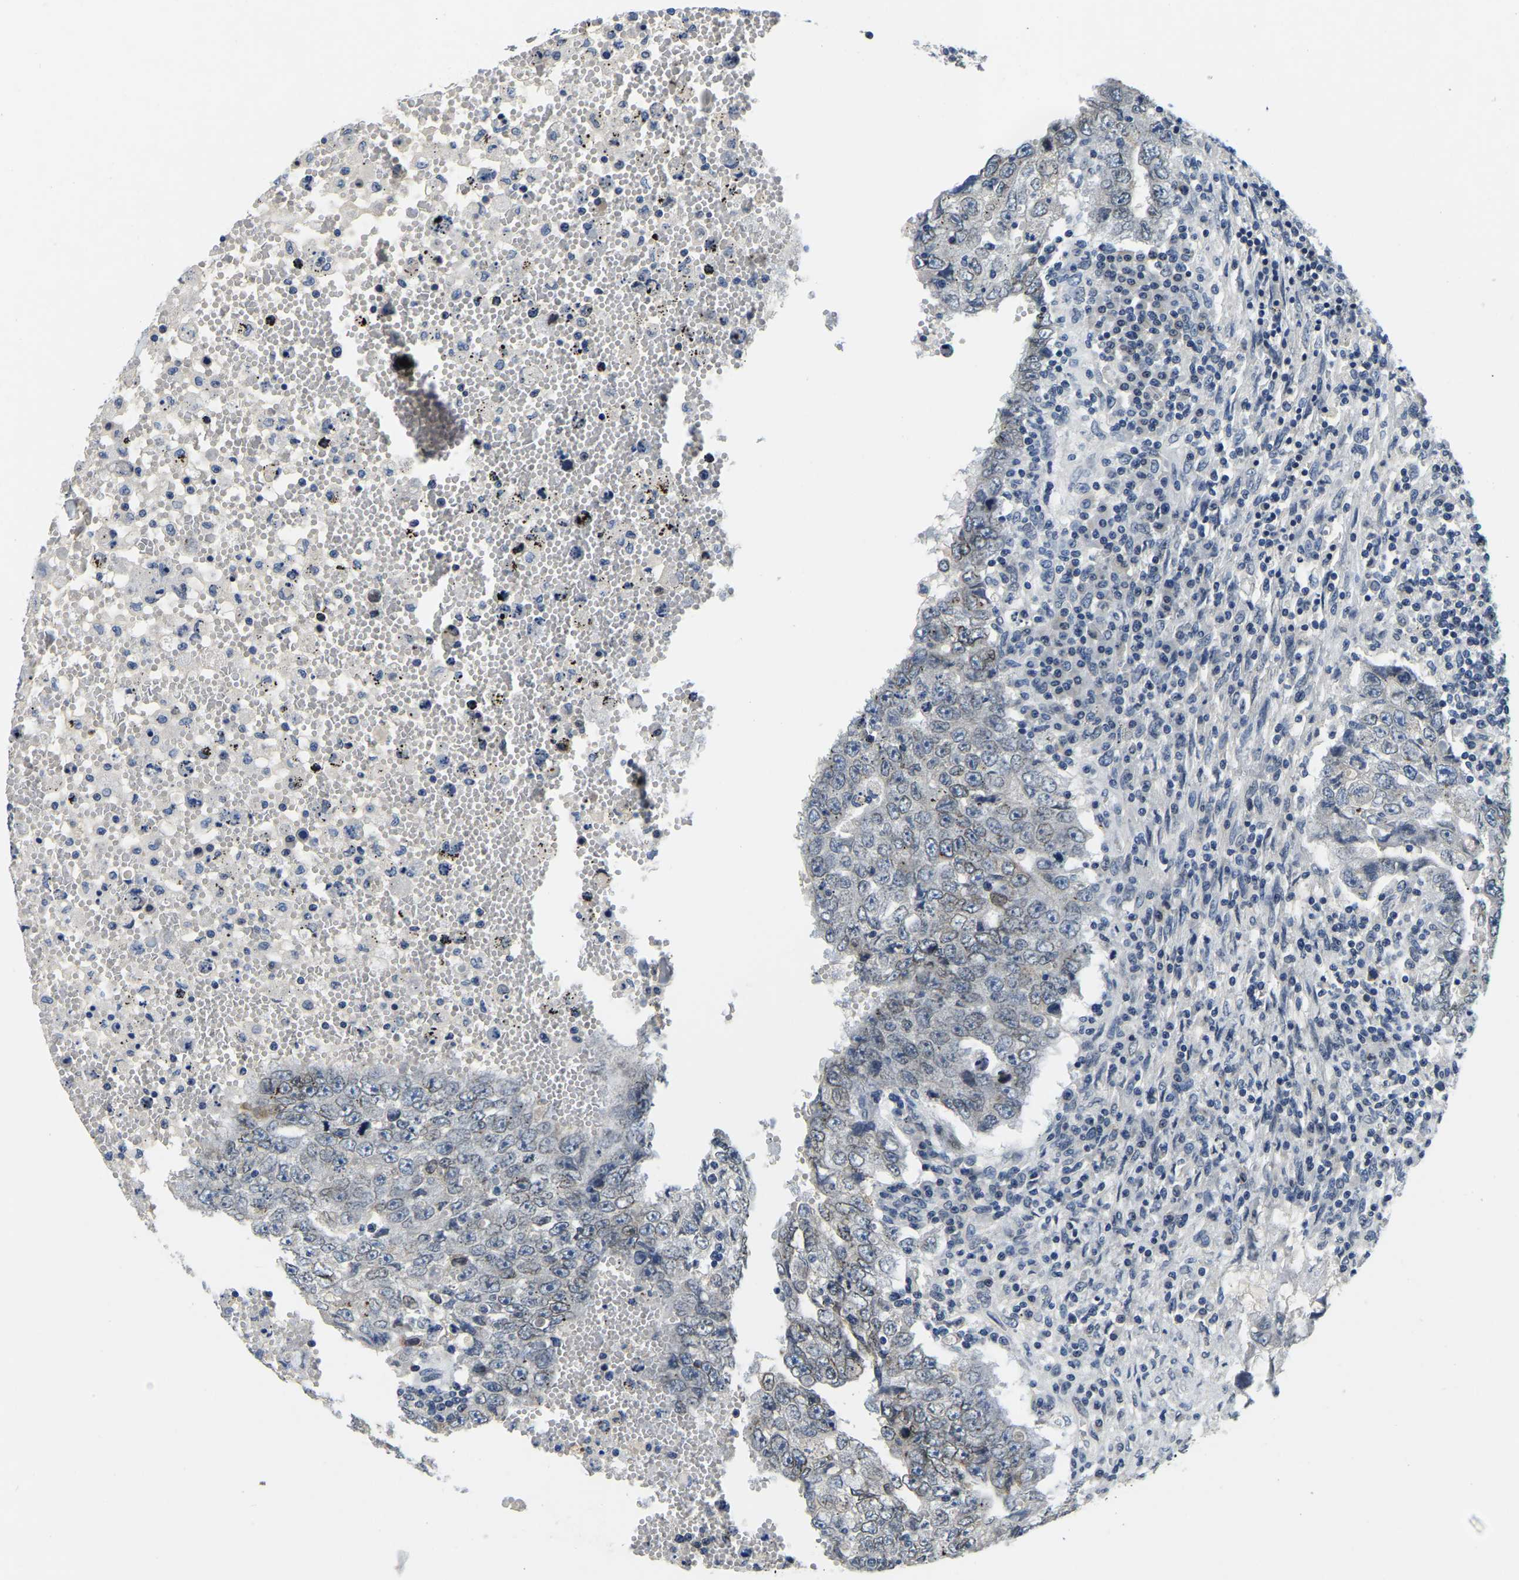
{"staining": {"intensity": "negative", "quantity": "none", "location": "none"}, "tissue": "testis cancer", "cell_type": "Tumor cells", "image_type": "cancer", "snomed": [{"axis": "morphology", "description": "Carcinoma, Embryonal, NOS"}, {"axis": "topography", "description": "Testis"}], "caption": "High magnification brightfield microscopy of embryonal carcinoma (testis) stained with DAB (3,3'-diaminobenzidine) (brown) and counterstained with hematoxylin (blue): tumor cells show no significant expression. (IHC, brightfield microscopy, high magnification).", "gene": "RANBP2", "patient": {"sex": "male", "age": 26}}